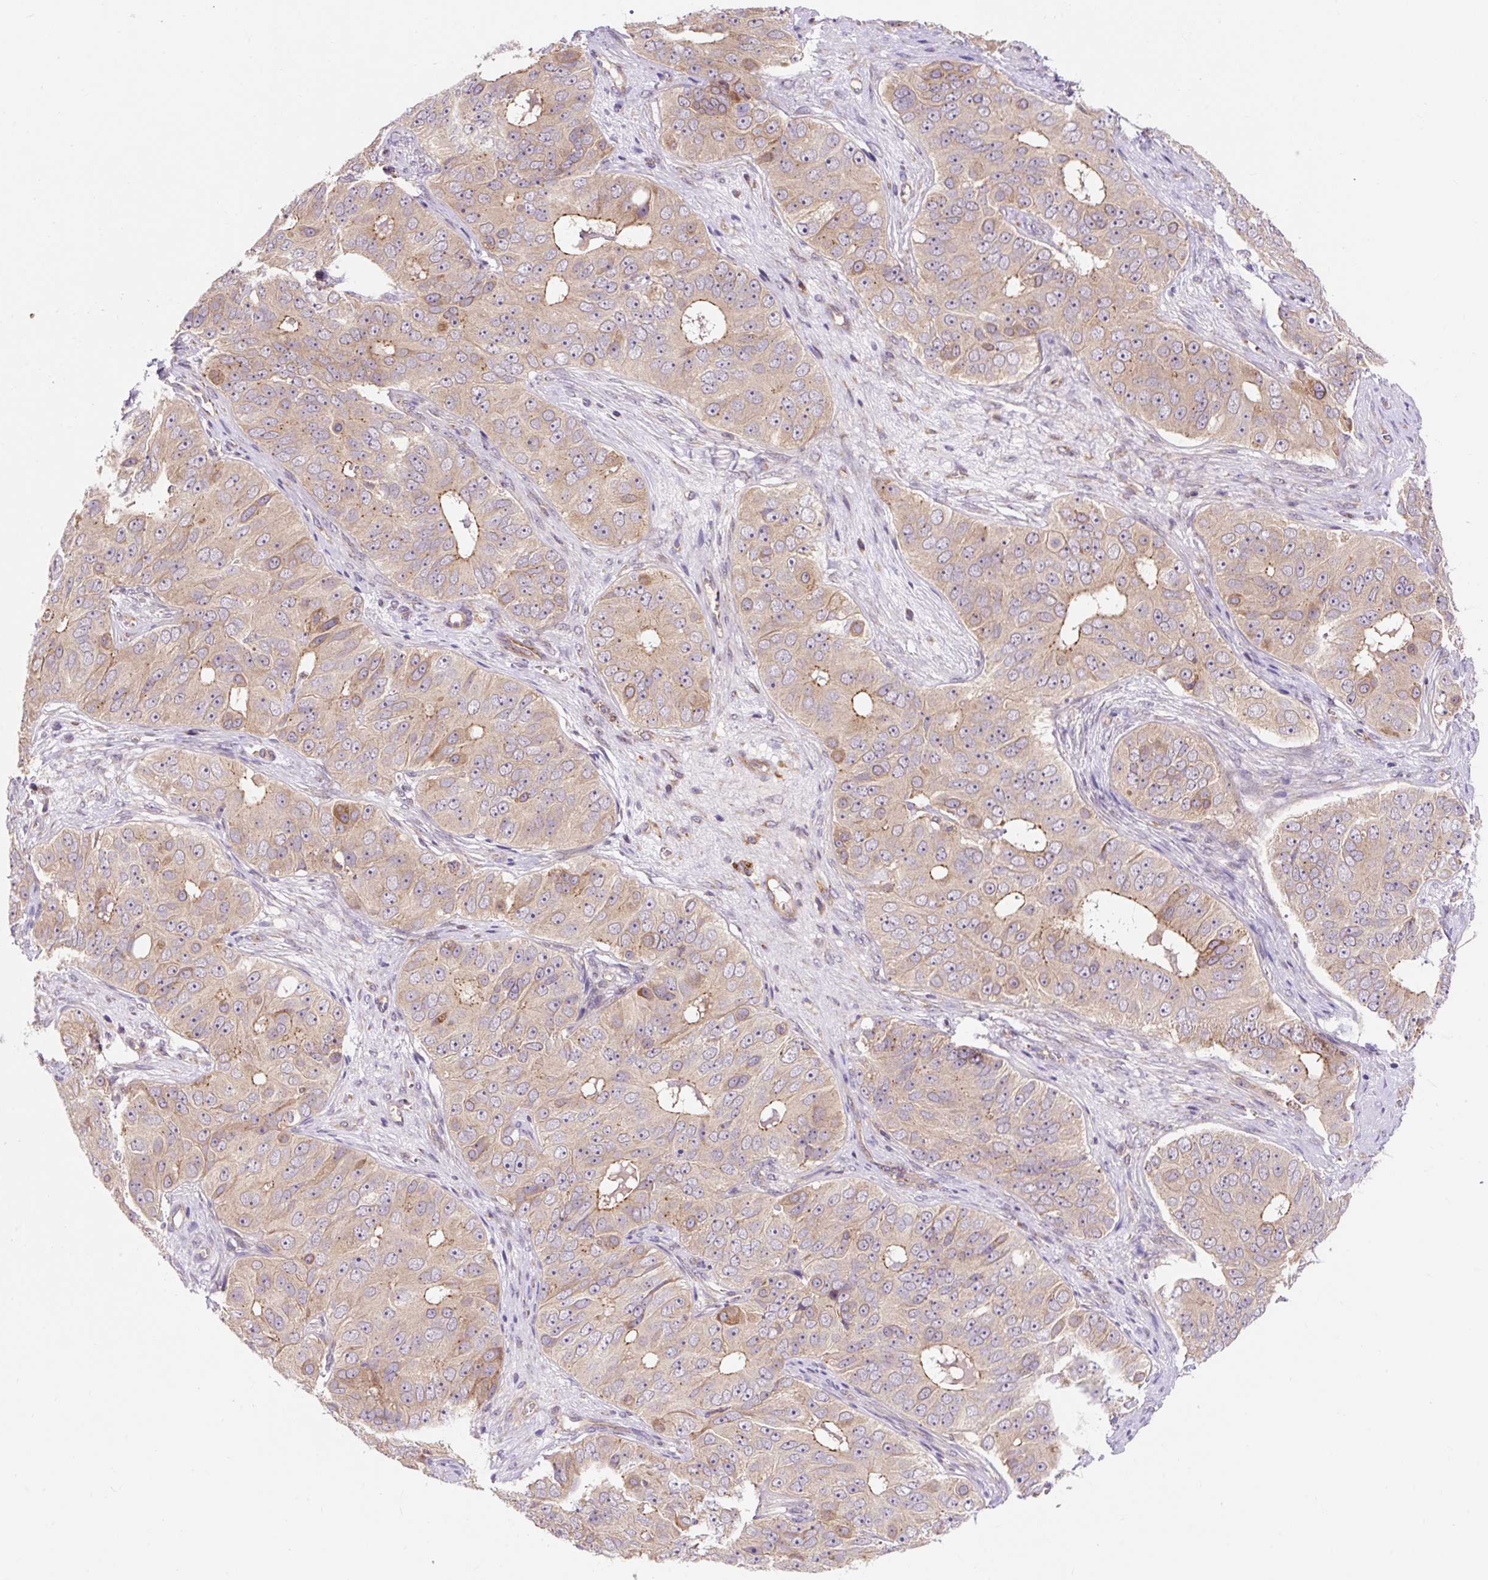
{"staining": {"intensity": "weak", "quantity": "25%-75%", "location": "cytoplasmic/membranous"}, "tissue": "ovarian cancer", "cell_type": "Tumor cells", "image_type": "cancer", "snomed": [{"axis": "morphology", "description": "Carcinoma, endometroid"}, {"axis": "topography", "description": "Ovary"}], "caption": "An immunohistochemistry (IHC) histopathology image of tumor tissue is shown. Protein staining in brown labels weak cytoplasmic/membranous positivity in endometroid carcinoma (ovarian) within tumor cells.", "gene": "TRIAP1", "patient": {"sex": "female", "age": 51}}